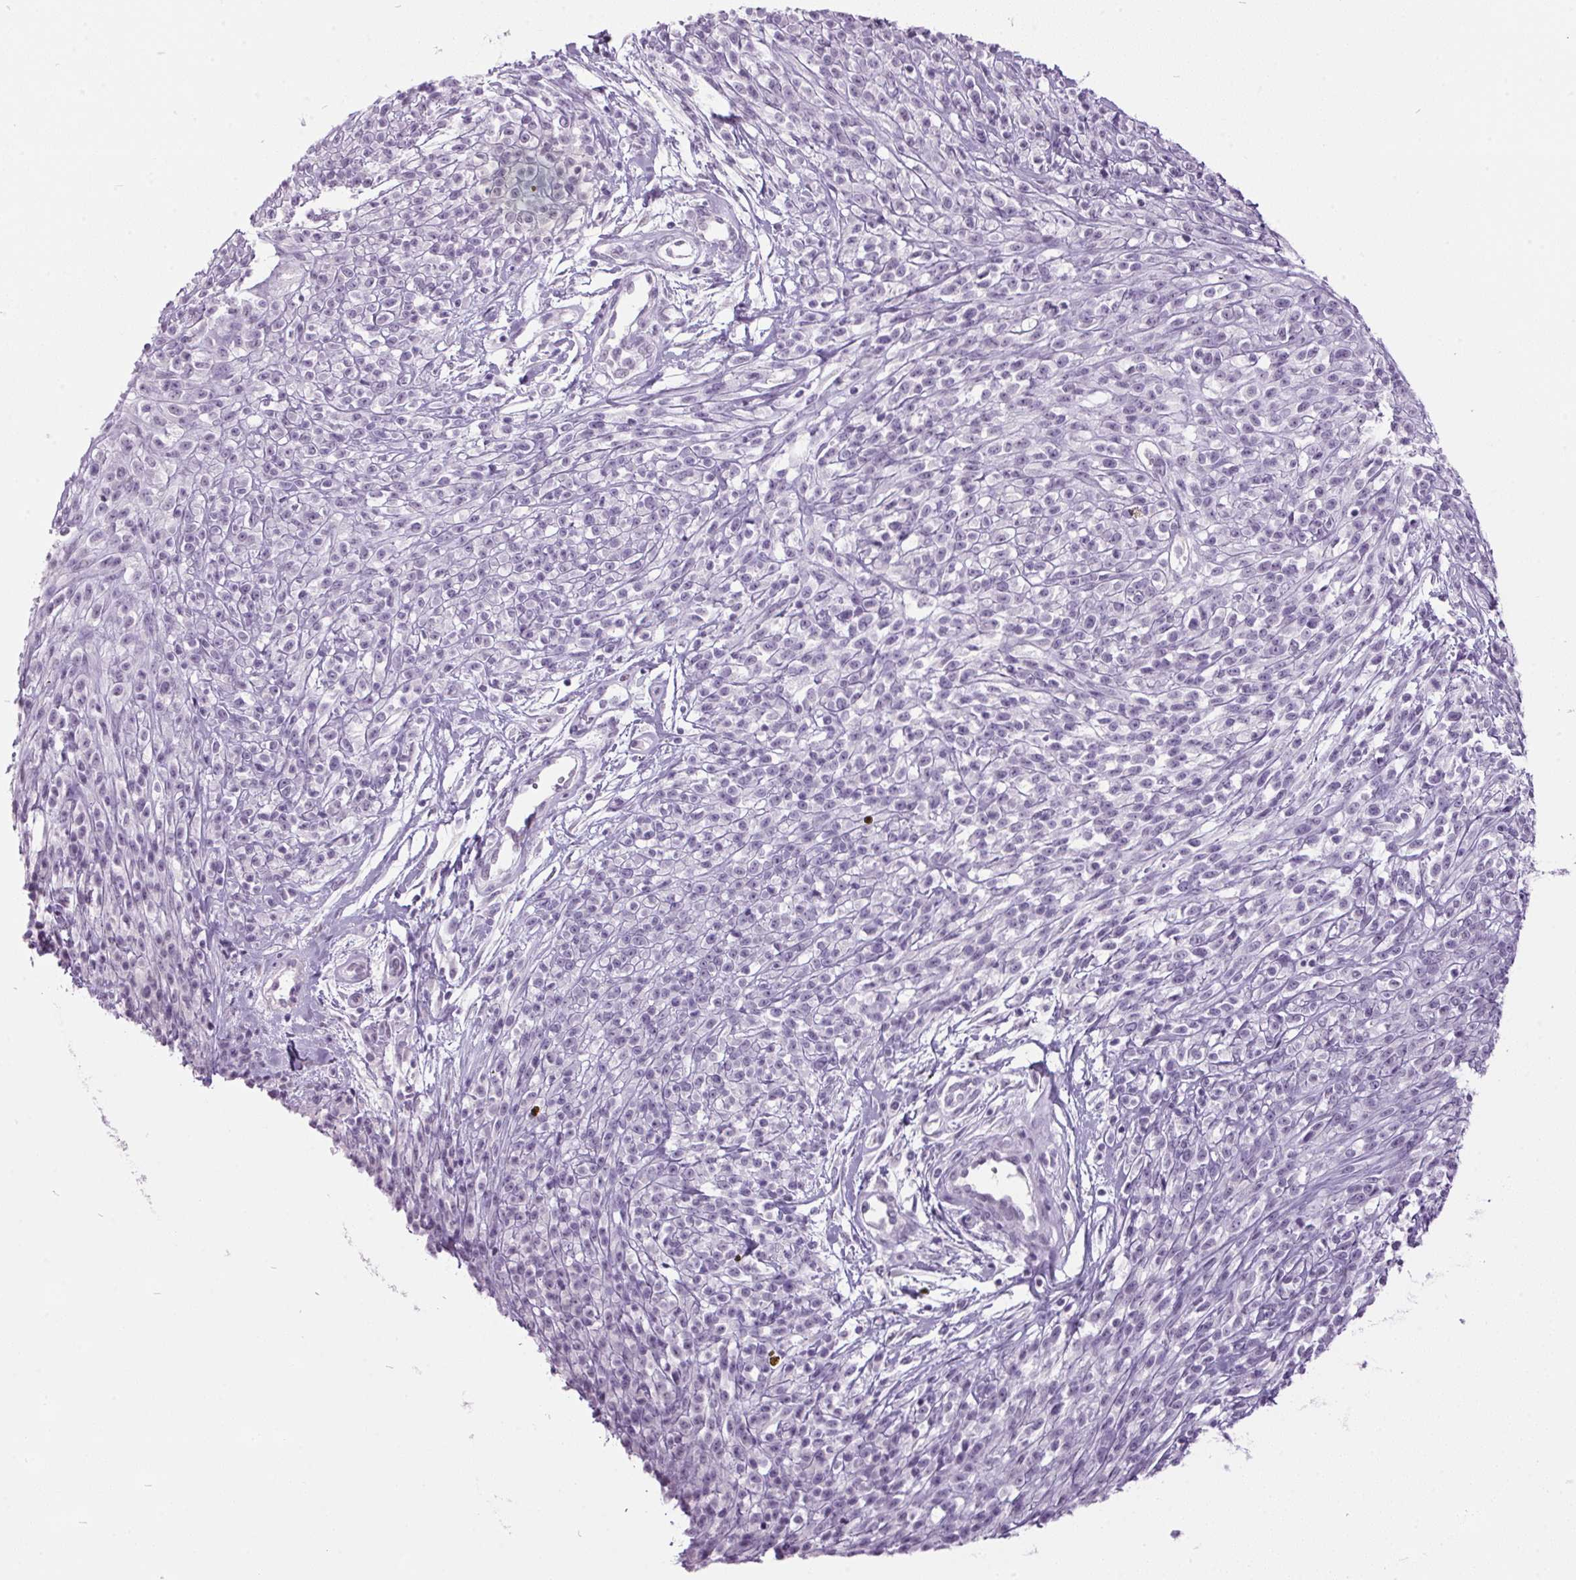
{"staining": {"intensity": "negative", "quantity": "none", "location": "none"}, "tissue": "melanoma", "cell_type": "Tumor cells", "image_type": "cancer", "snomed": [{"axis": "morphology", "description": "Malignant melanoma, NOS"}, {"axis": "topography", "description": "Skin"}, {"axis": "topography", "description": "Skin of trunk"}], "caption": "A photomicrograph of human malignant melanoma is negative for staining in tumor cells.", "gene": "ODAD2", "patient": {"sex": "male", "age": 74}}